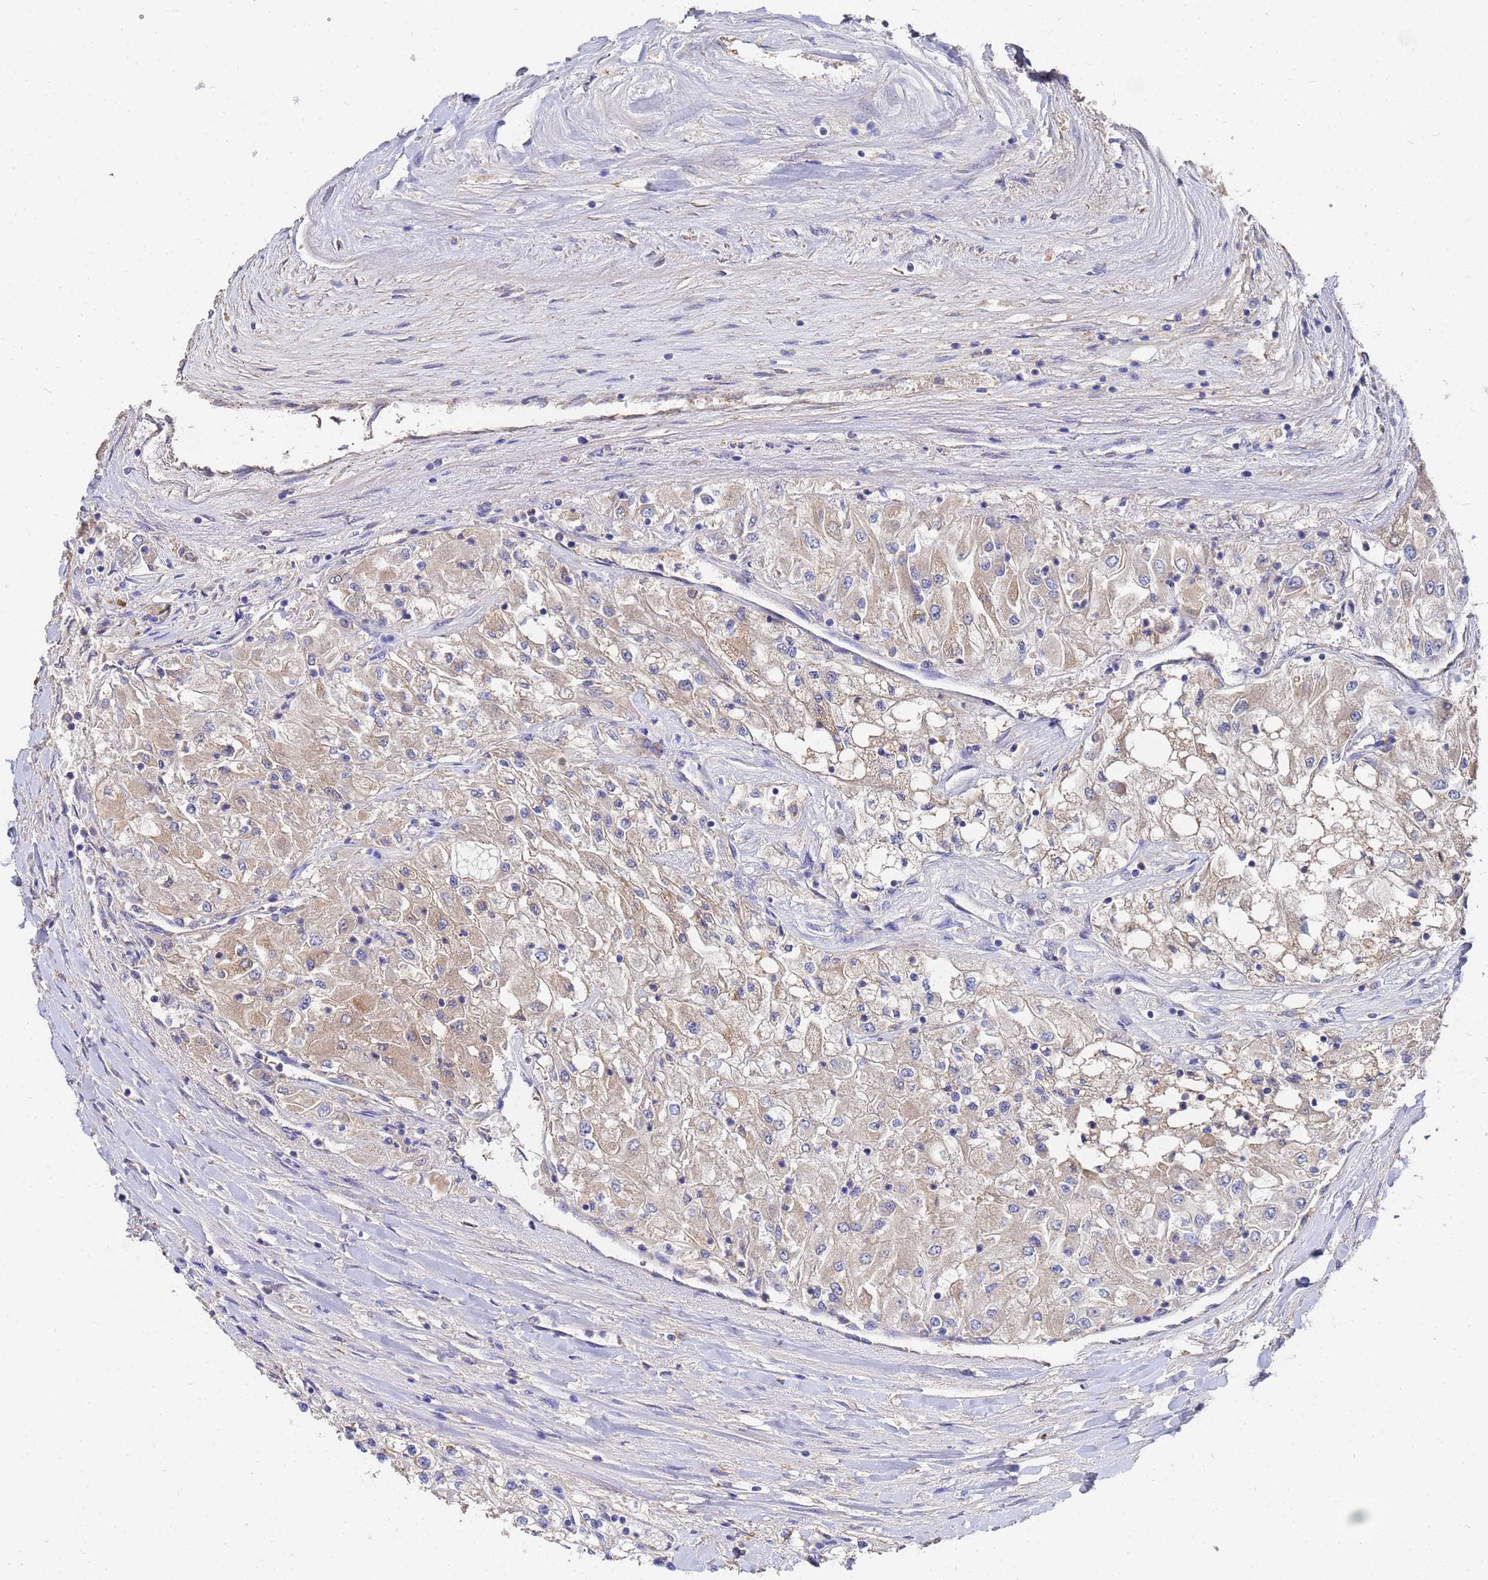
{"staining": {"intensity": "weak", "quantity": "25%-75%", "location": "cytoplasmic/membranous"}, "tissue": "renal cancer", "cell_type": "Tumor cells", "image_type": "cancer", "snomed": [{"axis": "morphology", "description": "Adenocarcinoma, NOS"}, {"axis": "topography", "description": "Kidney"}], "caption": "Protein staining reveals weak cytoplasmic/membranous staining in approximately 25%-75% of tumor cells in renal cancer.", "gene": "TCP10L", "patient": {"sex": "male", "age": 80}}